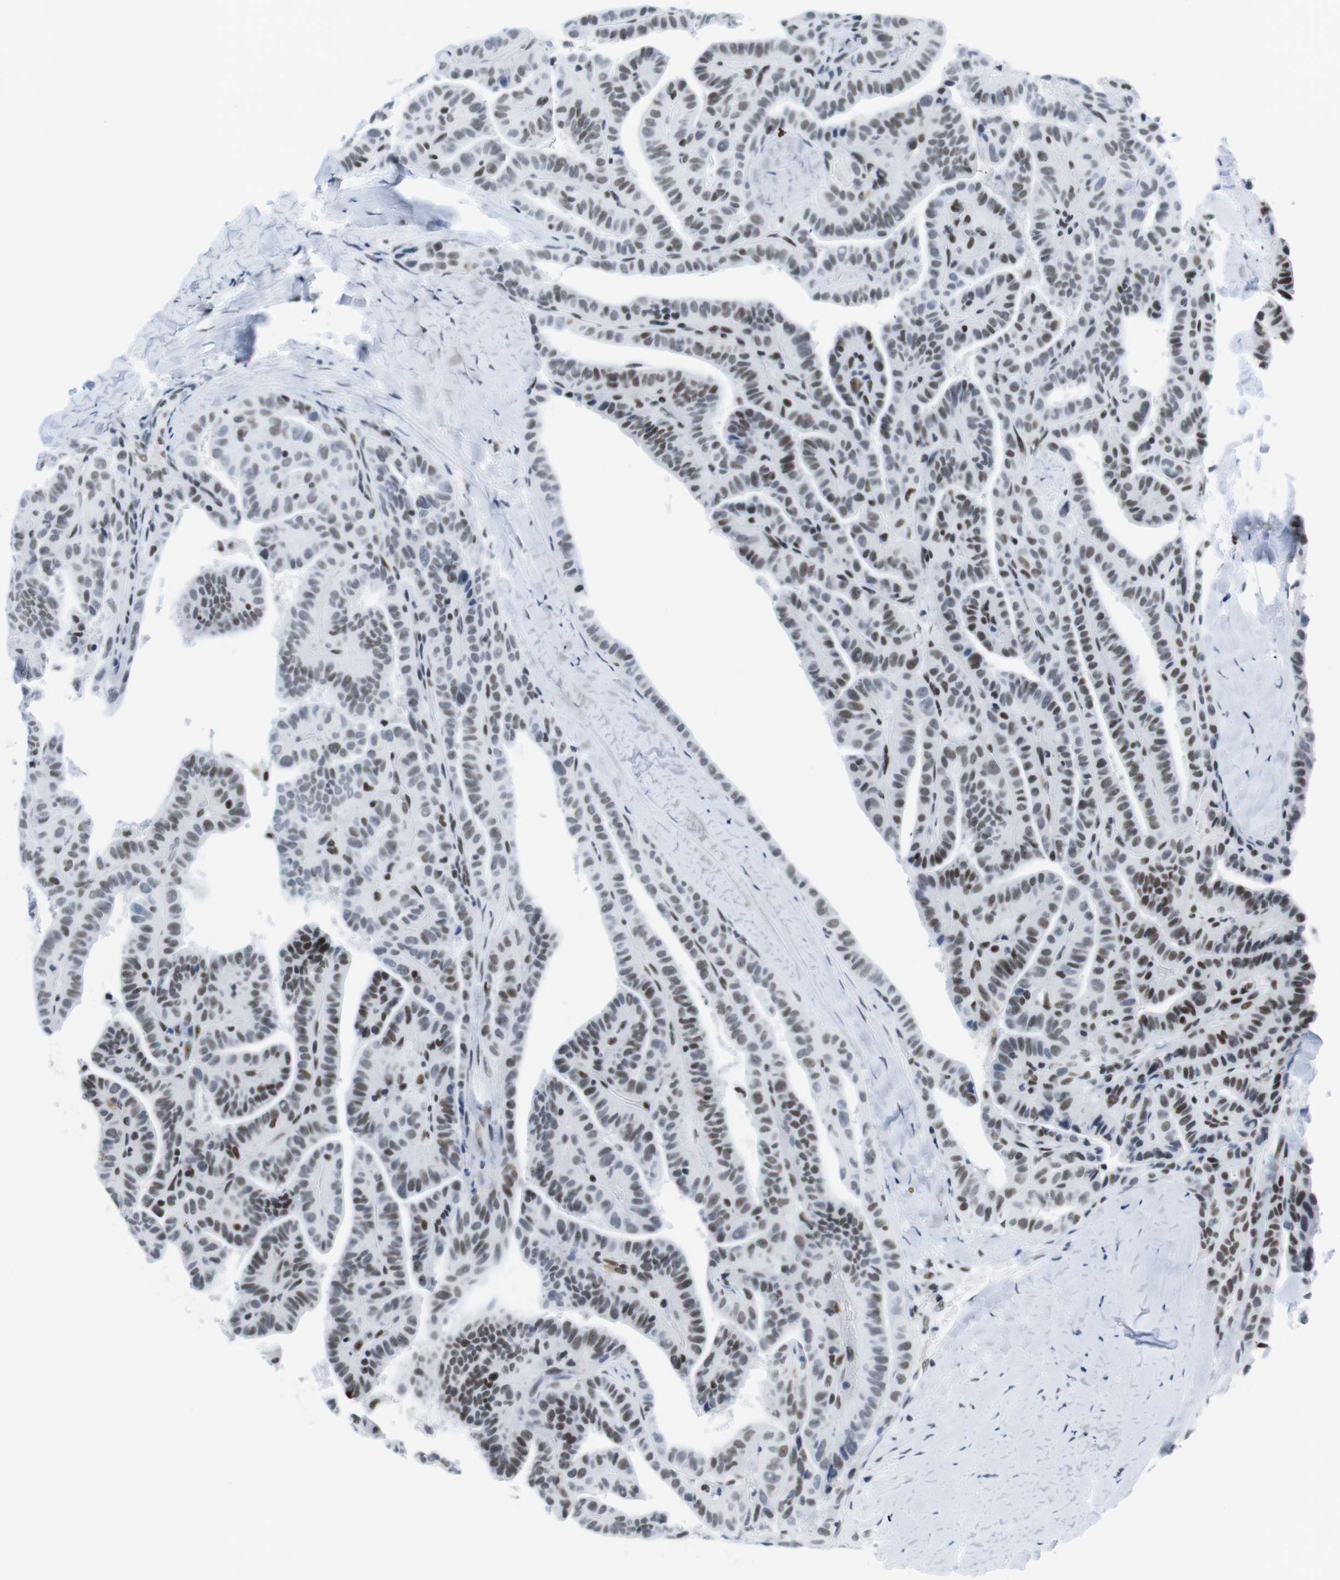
{"staining": {"intensity": "moderate", "quantity": ">75%", "location": "nuclear"}, "tissue": "thyroid cancer", "cell_type": "Tumor cells", "image_type": "cancer", "snomed": [{"axis": "morphology", "description": "Papillary adenocarcinoma, NOS"}, {"axis": "topography", "description": "Thyroid gland"}], "caption": "Protein staining reveals moderate nuclear expression in about >75% of tumor cells in papillary adenocarcinoma (thyroid). (DAB = brown stain, brightfield microscopy at high magnification).", "gene": "IFI16", "patient": {"sex": "male", "age": 77}}